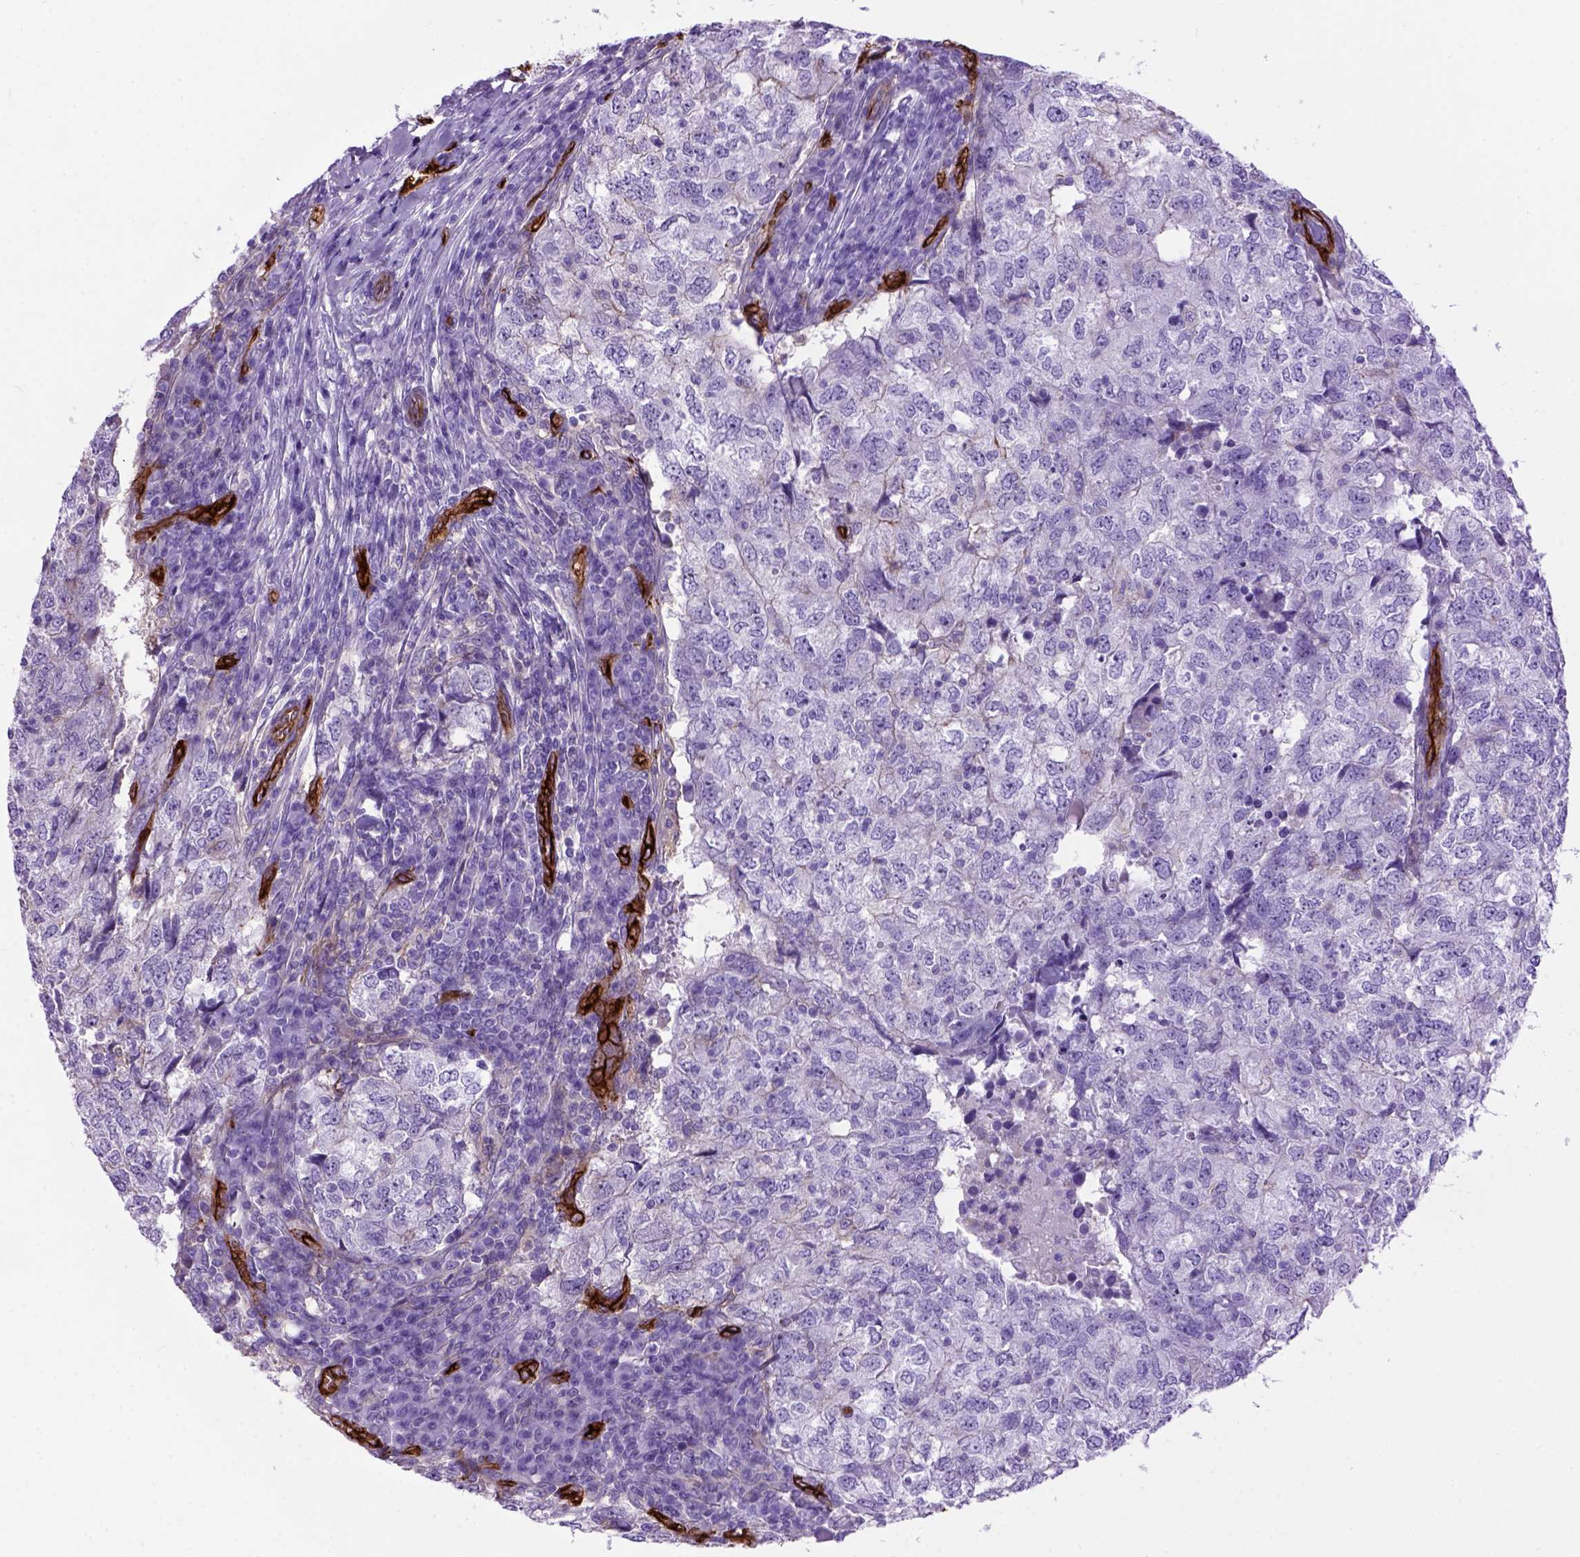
{"staining": {"intensity": "negative", "quantity": "none", "location": "none"}, "tissue": "breast cancer", "cell_type": "Tumor cells", "image_type": "cancer", "snomed": [{"axis": "morphology", "description": "Duct carcinoma"}, {"axis": "topography", "description": "Breast"}], "caption": "Tumor cells are negative for brown protein staining in breast cancer (infiltrating ductal carcinoma).", "gene": "ENG", "patient": {"sex": "female", "age": 30}}